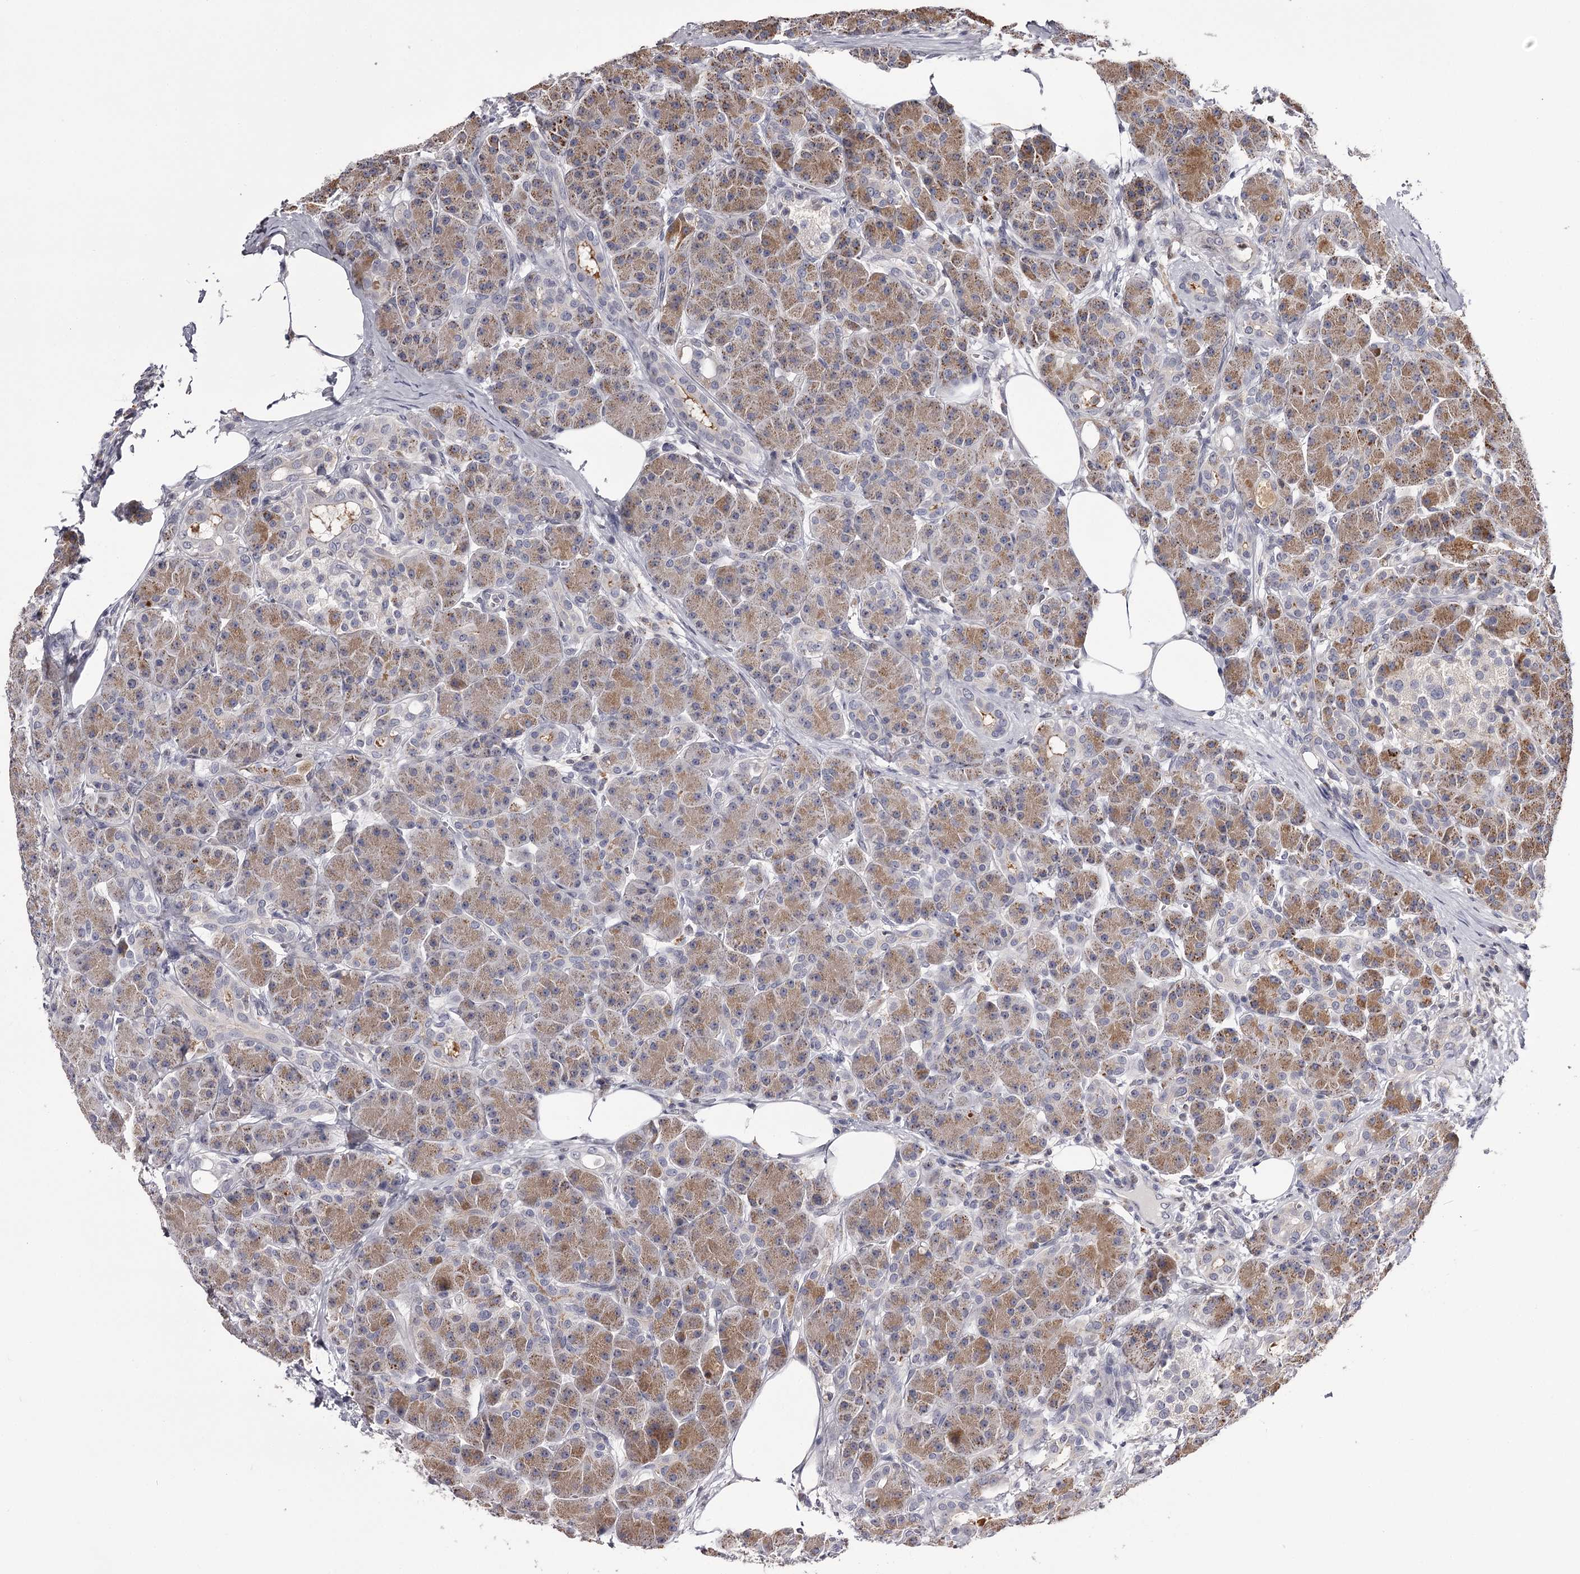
{"staining": {"intensity": "moderate", "quantity": ">75%", "location": "cytoplasmic/membranous"}, "tissue": "pancreas", "cell_type": "Exocrine glandular cells", "image_type": "normal", "snomed": [{"axis": "morphology", "description": "Normal tissue, NOS"}, {"axis": "topography", "description": "Pancreas"}], "caption": "The immunohistochemical stain highlights moderate cytoplasmic/membranous expression in exocrine glandular cells of normal pancreas. (DAB = brown stain, brightfield microscopy at high magnification).", "gene": "SLC32A1", "patient": {"sex": "male", "age": 63}}